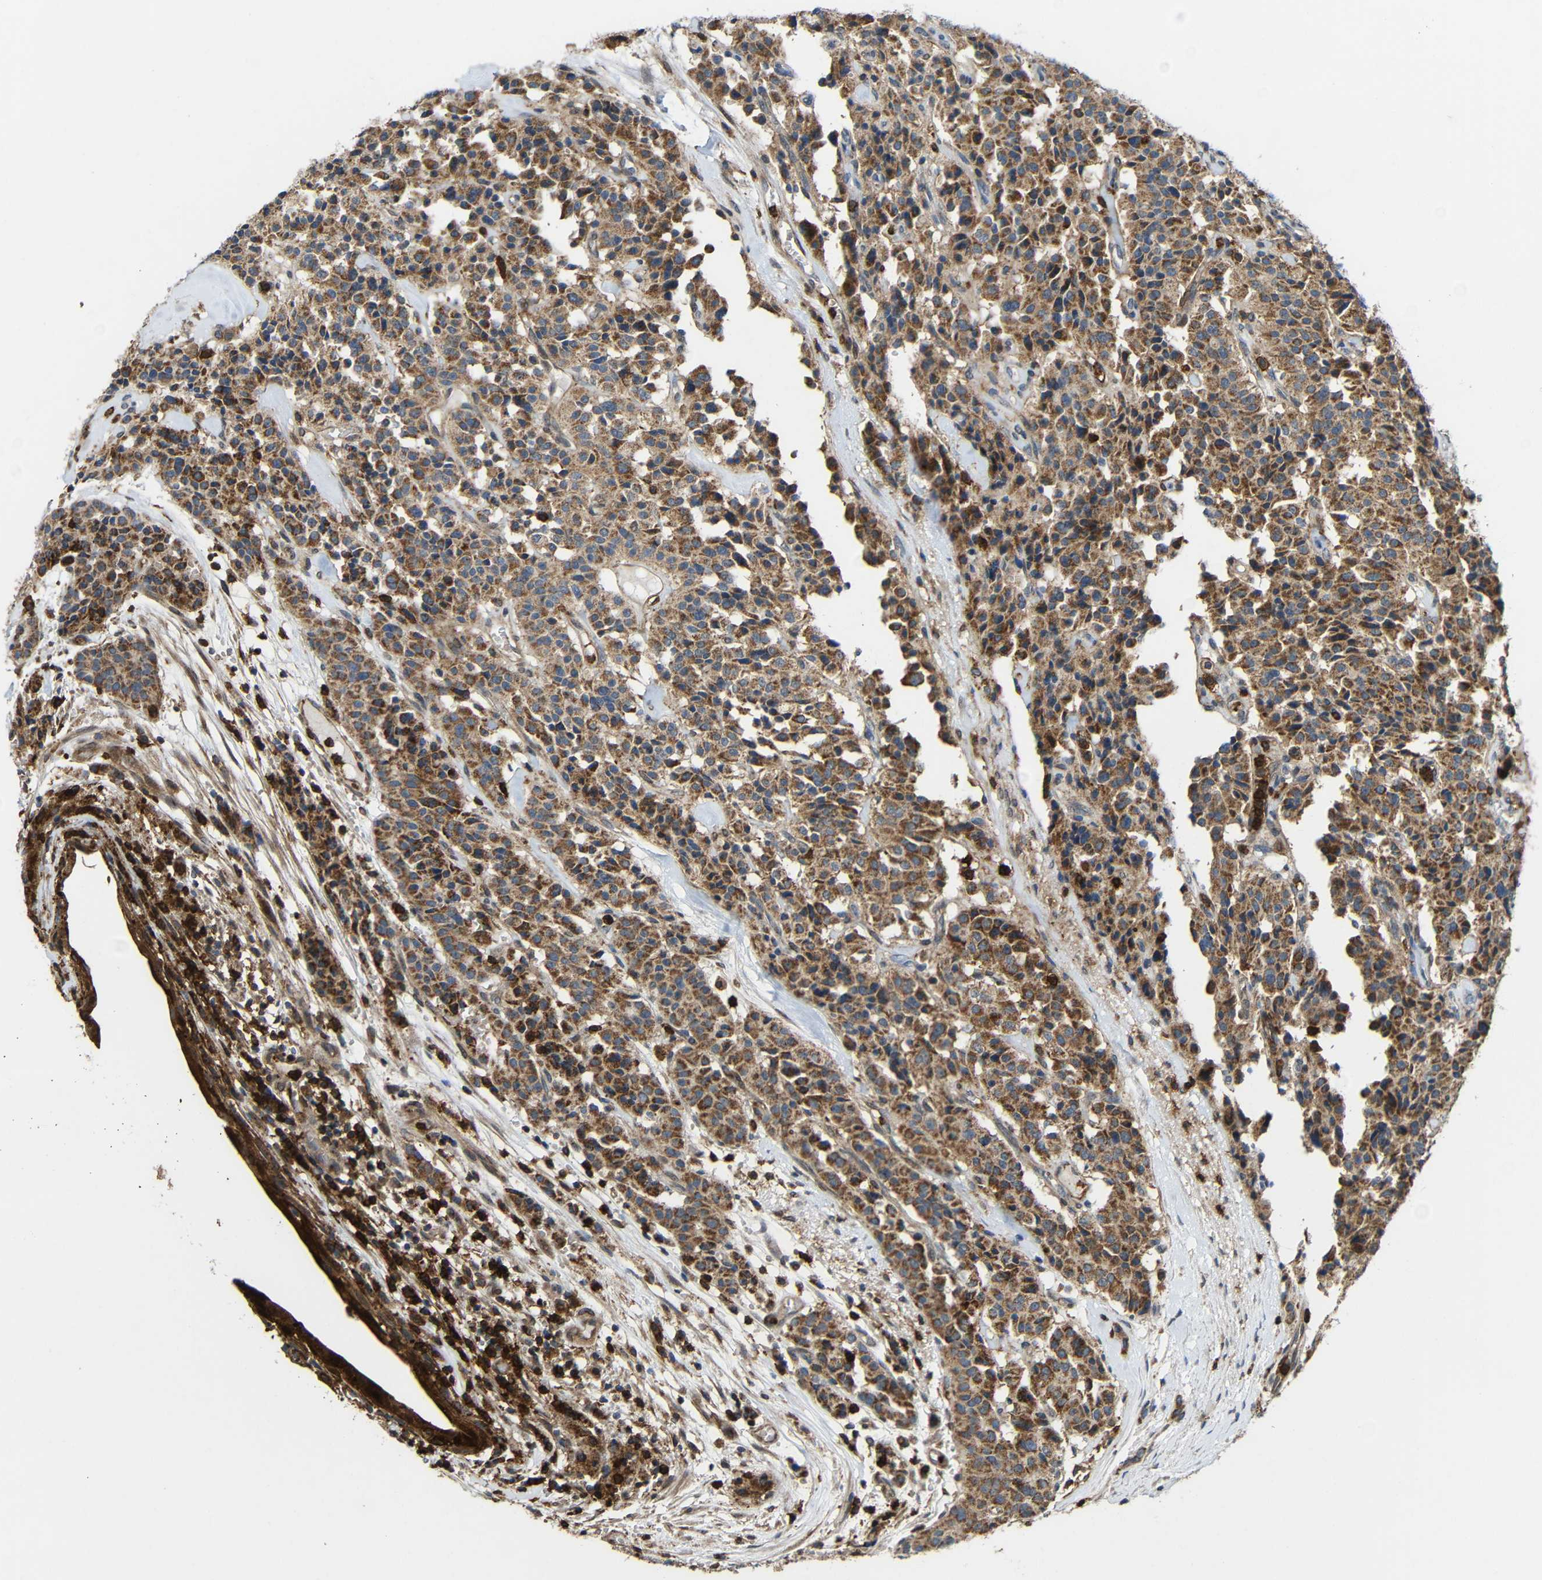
{"staining": {"intensity": "moderate", "quantity": ">75%", "location": "cytoplasmic/membranous"}, "tissue": "carcinoid", "cell_type": "Tumor cells", "image_type": "cancer", "snomed": [{"axis": "morphology", "description": "Carcinoid, malignant, NOS"}, {"axis": "topography", "description": "Lung"}], "caption": "Tumor cells reveal moderate cytoplasmic/membranous staining in about >75% of cells in carcinoid (malignant).", "gene": "C1GALT1", "patient": {"sex": "male", "age": 30}}